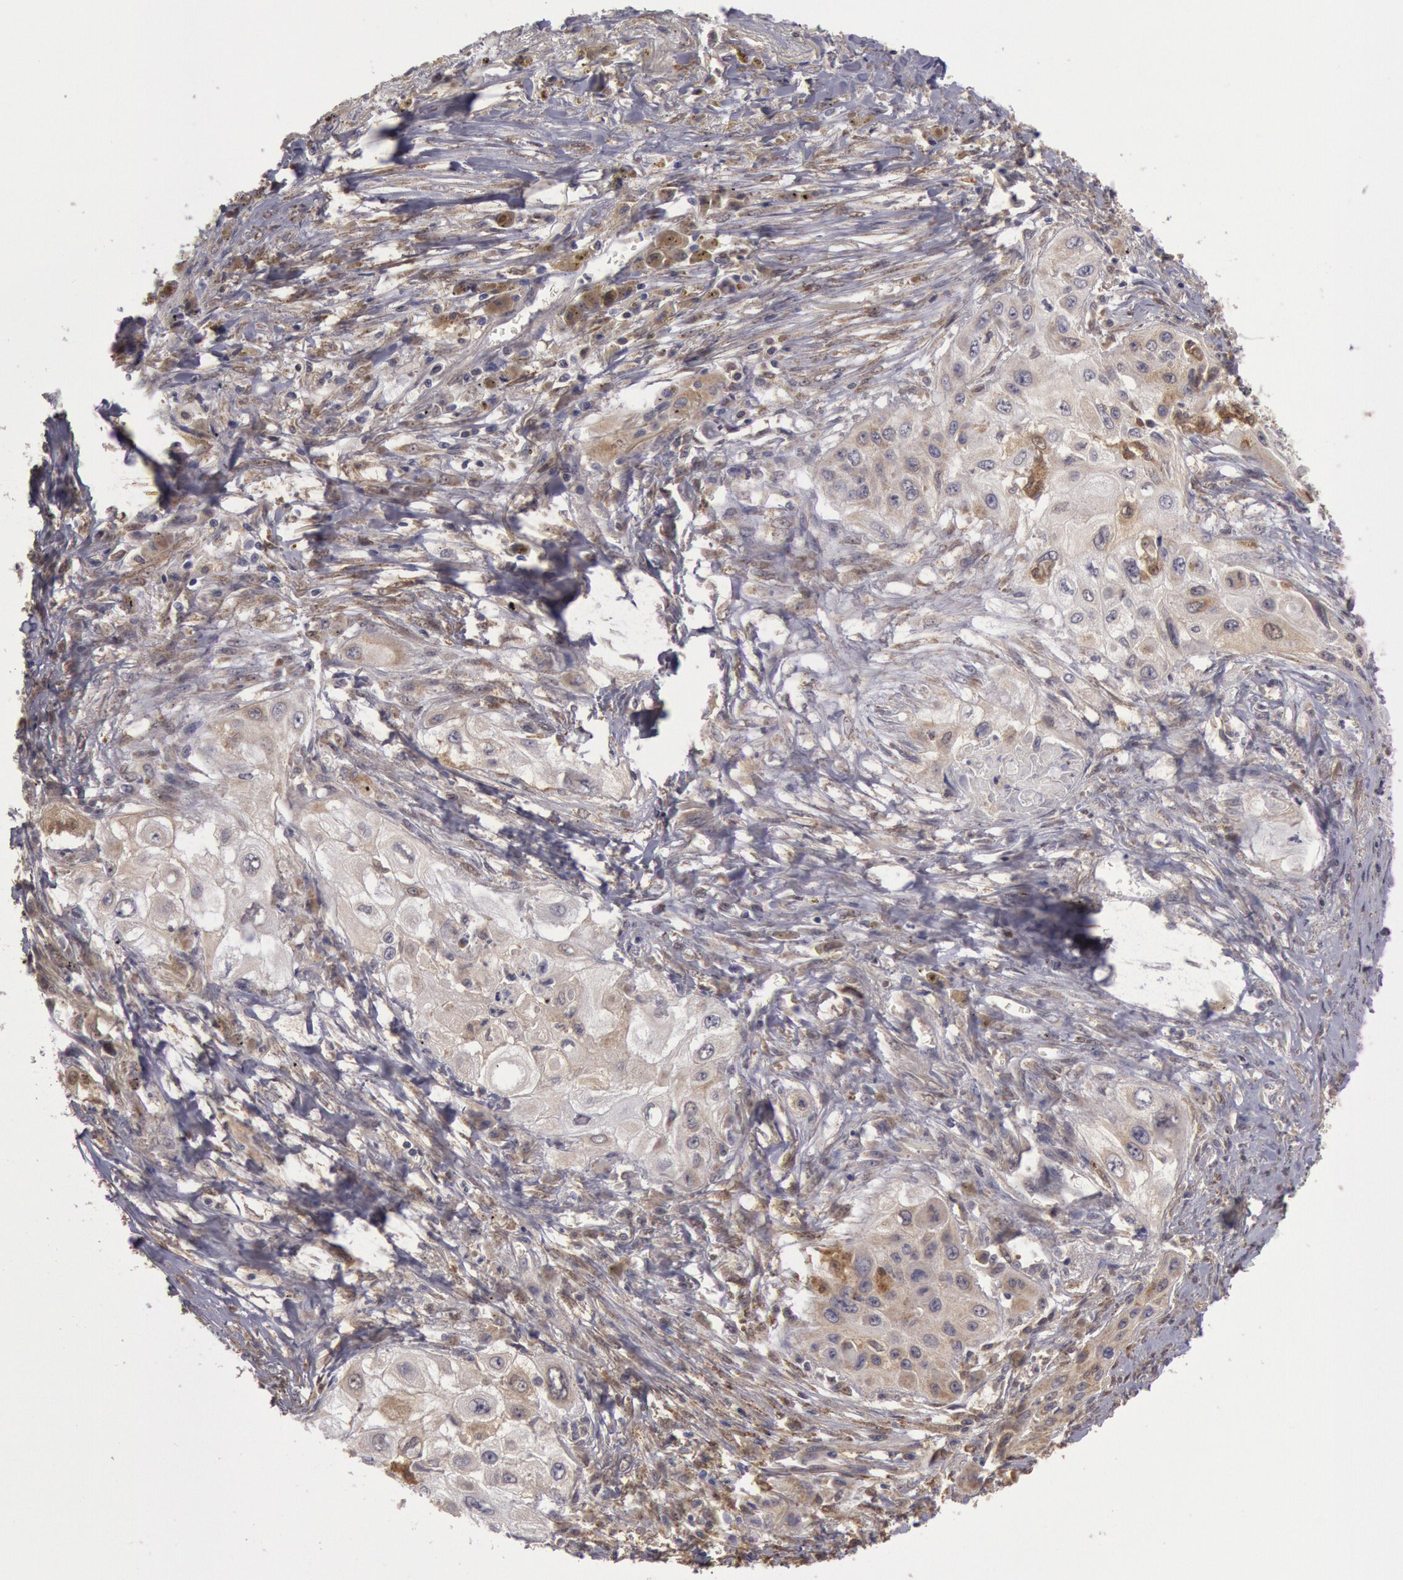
{"staining": {"intensity": "weak", "quantity": "<25%", "location": "cytoplasmic/membranous"}, "tissue": "lung cancer", "cell_type": "Tumor cells", "image_type": "cancer", "snomed": [{"axis": "morphology", "description": "Squamous cell carcinoma, NOS"}, {"axis": "topography", "description": "Lung"}], "caption": "Immunohistochemistry photomicrograph of human squamous cell carcinoma (lung) stained for a protein (brown), which demonstrates no staining in tumor cells.", "gene": "MPST", "patient": {"sex": "male", "age": 71}}